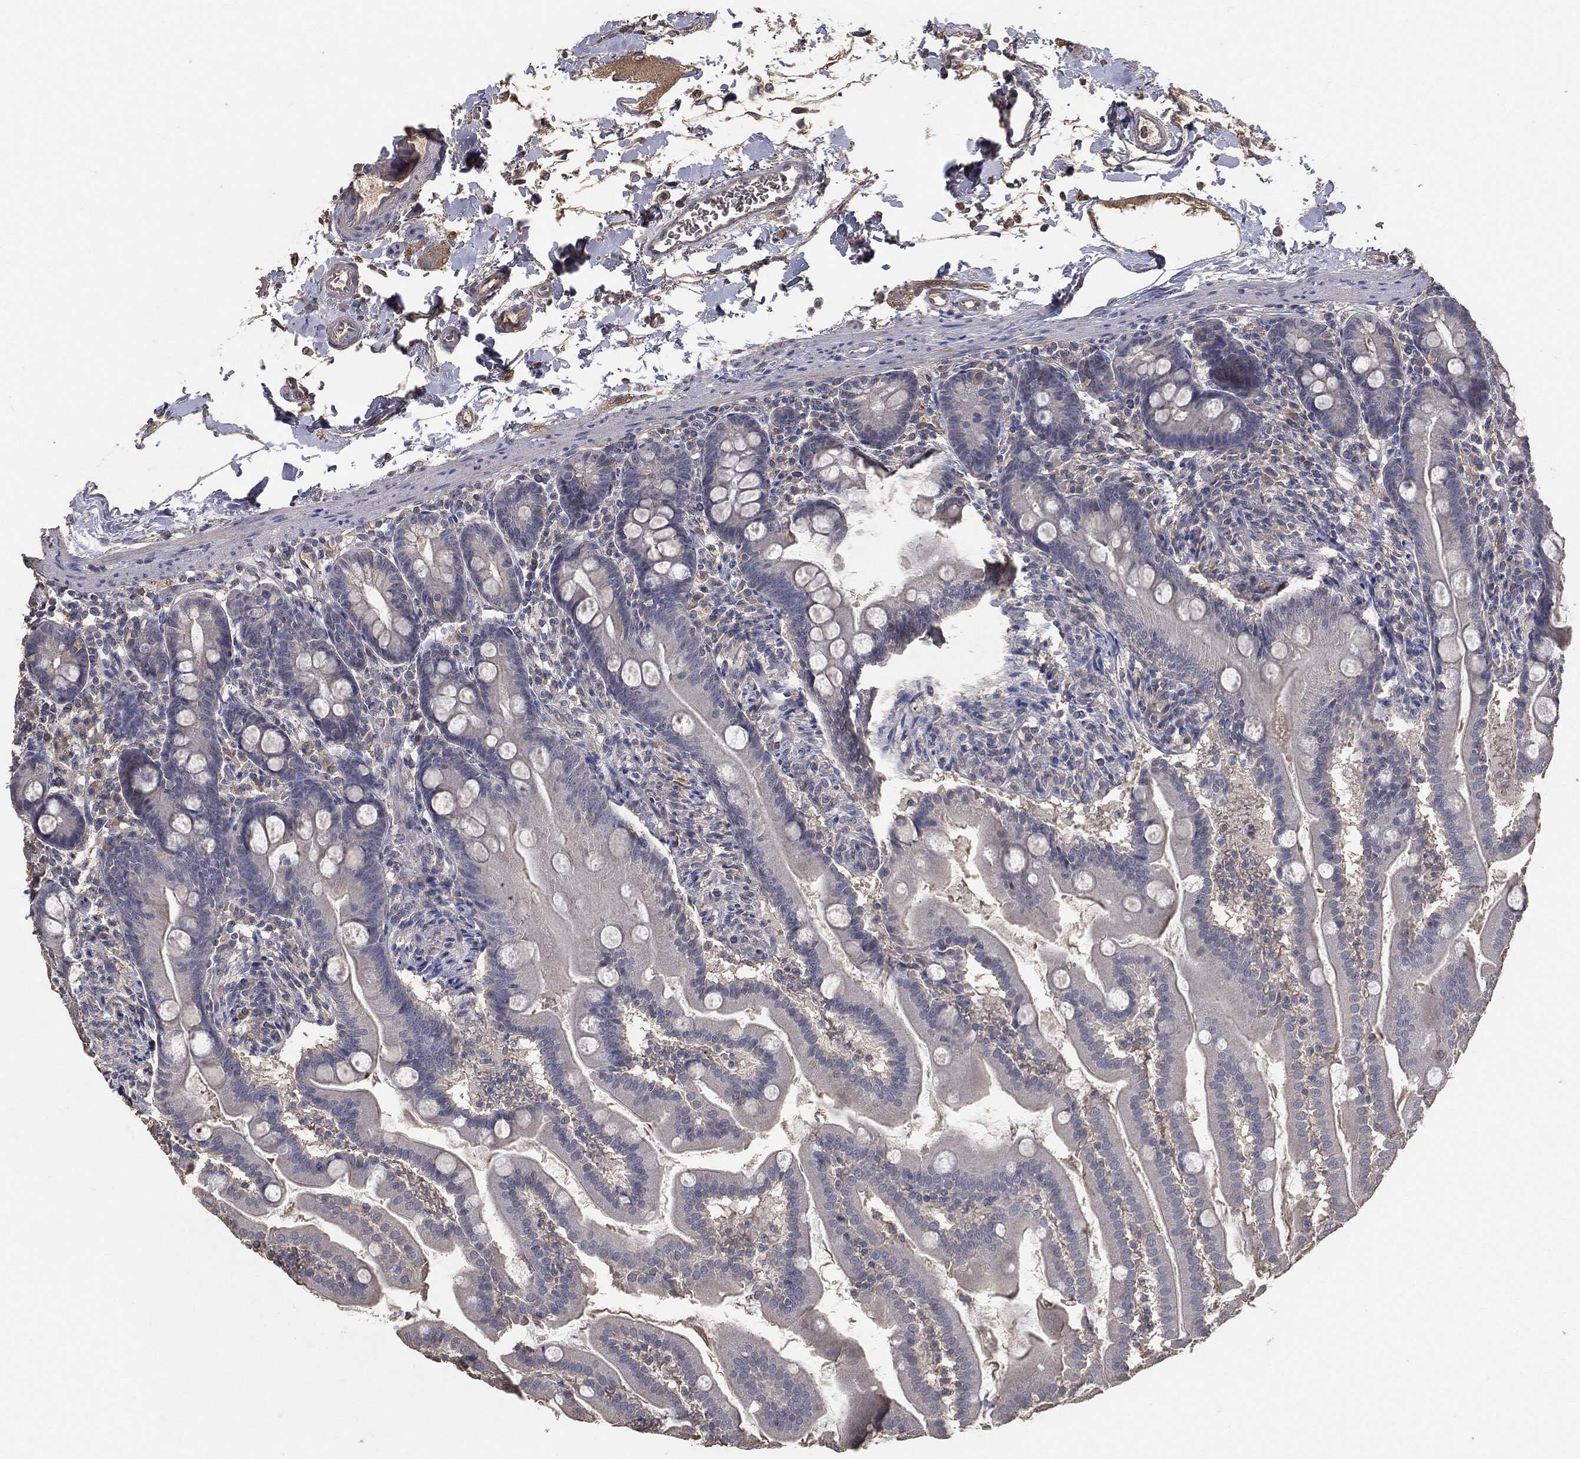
{"staining": {"intensity": "negative", "quantity": "none", "location": "none"}, "tissue": "small intestine", "cell_type": "Glandular cells", "image_type": "normal", "snomed": [{"axis": "morphology", "description": "Normal tissue, NOS"}, {"axis": "topography", "description": "Small intestine"}], "caption": "Immunohistochemistry (IHC) image of unremarkable small intestine stained for a protein (brown), which exhibits no staining in glandular cells.", "gene": "SNAP25", "patient": {"sex": "female", "age": 44}}